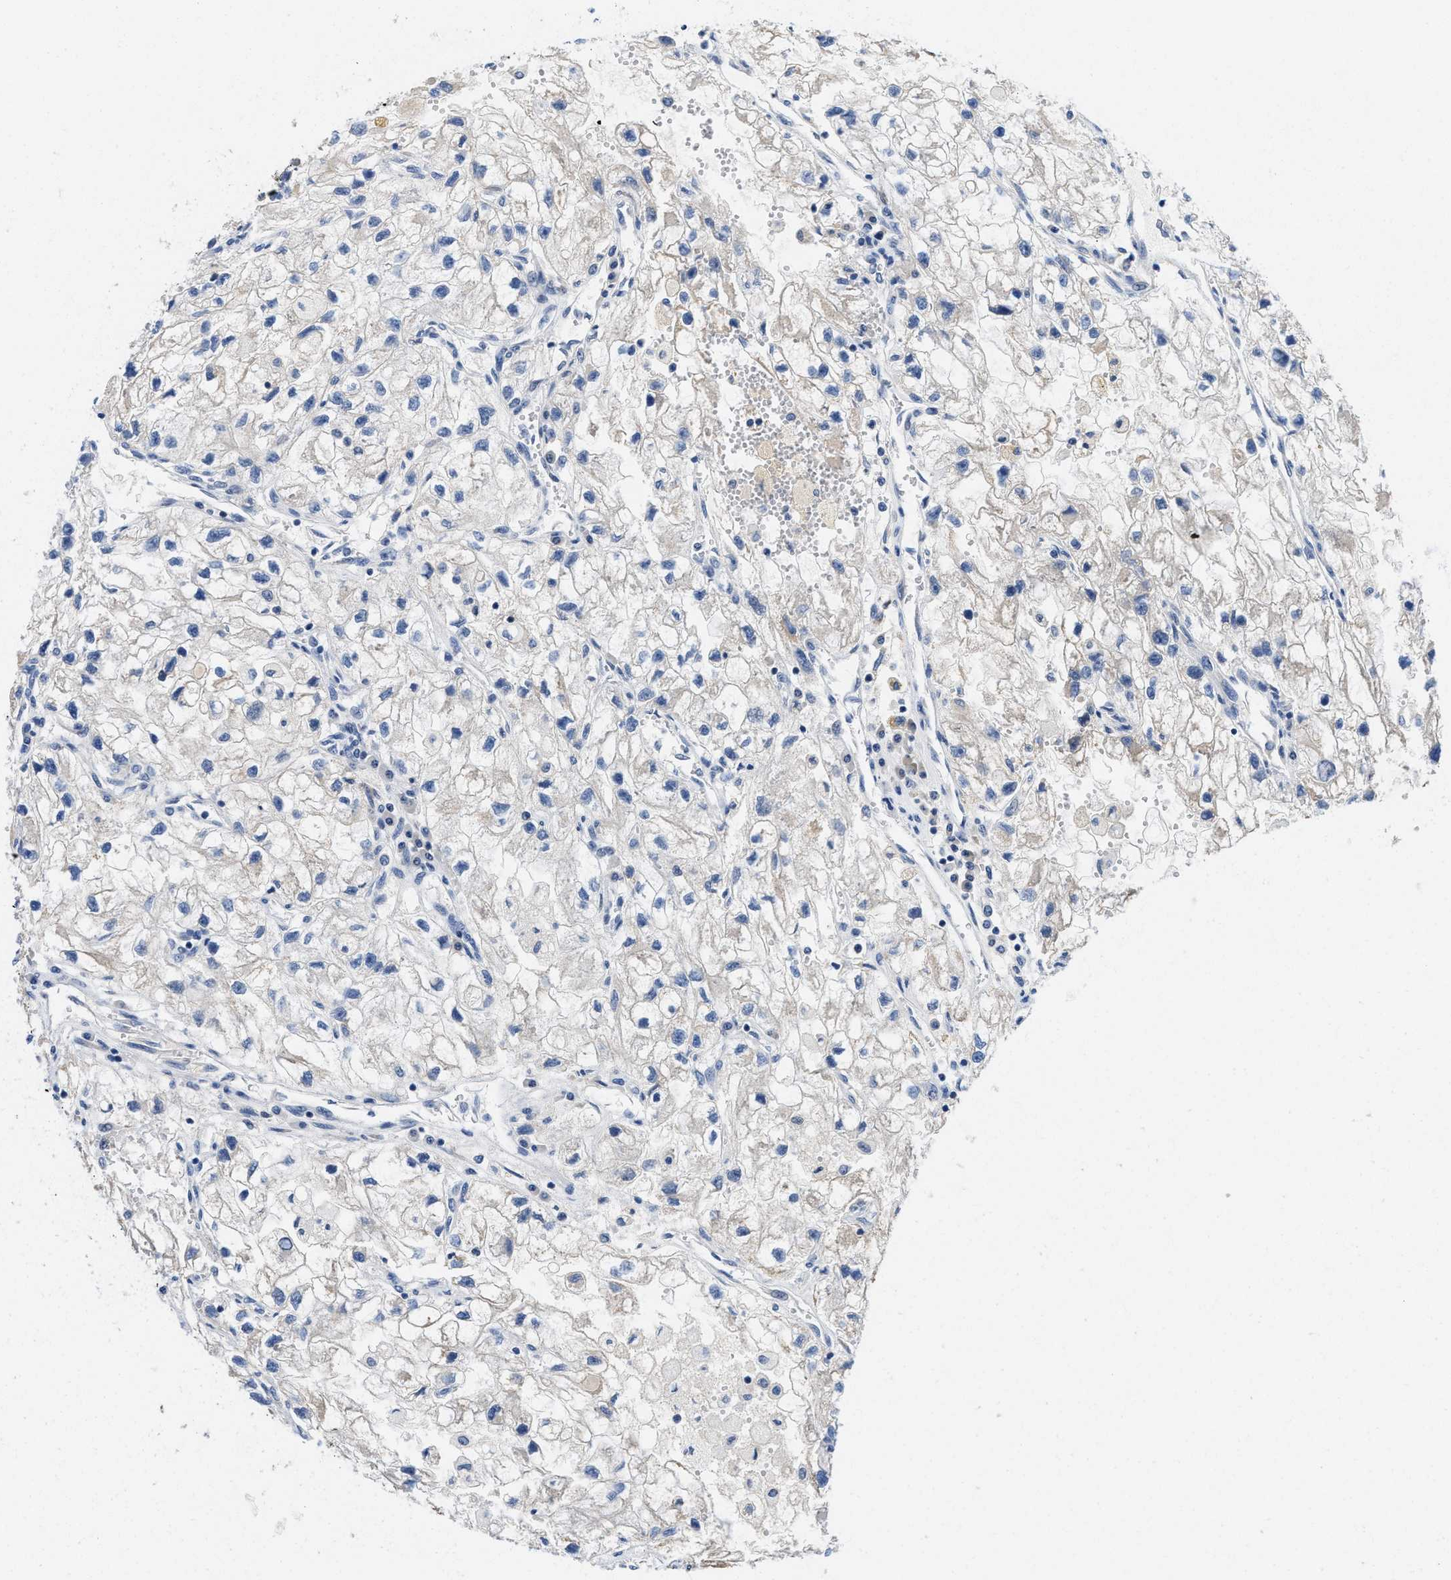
{"staining": {"intensity": "negative", "quantity": "none", "location": "none"}, "tissue": "renal cancer", "cell_type": "Tumor cells", "image_type": "cancer", "snomed": [{"axis": "morphology", "description": "Adenocarcinoma, NOS"}, {"axis": "topography", "description": "Kidney"}], "caption": "The histopathology image reveals no staining of tumor cells in renal adenocarcinoma. The staining is performed using DAB (3,3'-diaminobenzidine) brown chromogen with nuclei counter-stained in using hematoxylin.", "gene": "IKBKE", "patient": {"sex": "female", "age": 70}}